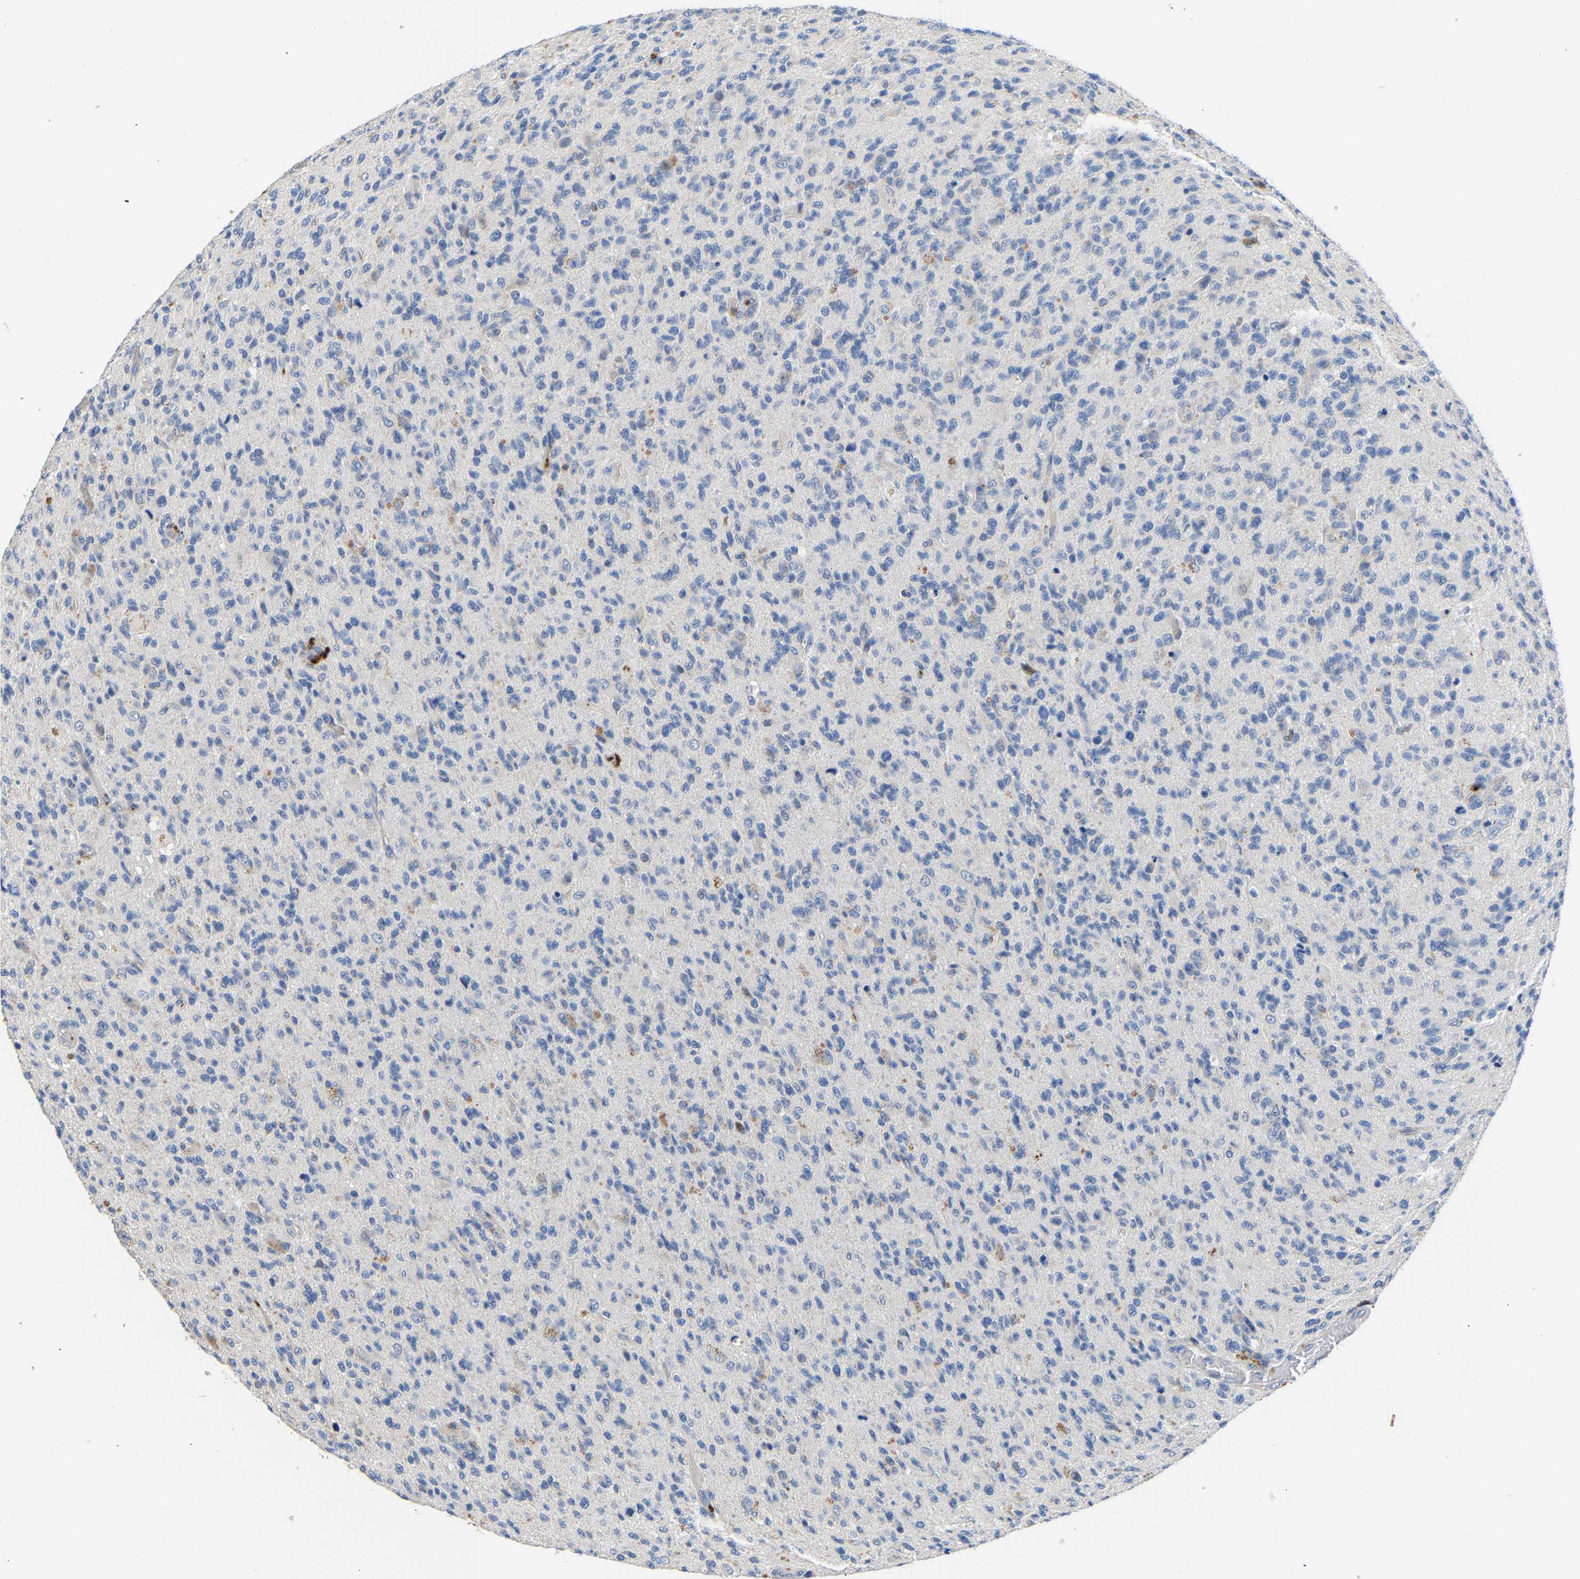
{"staining": {"intensity": "negative", "quantity": "none", "location": "none"}, "tissue": "glioma", "cell_type": "Tumor cells", "image_type": "cancer", "snomed": [{"axis": "morphology", "description": "Glioma, malignant, High grade"}, {"axis": "topography", "description": "Brain"}], "caption": "High power microscopy histopathology image of an immunohistochemistry (IHC) micrograph of malignant high-grade glioma, revealing no significant staining in tumor cells.", "gene": "CCDC171", "patient": {"sex": "male", "age": 71}}